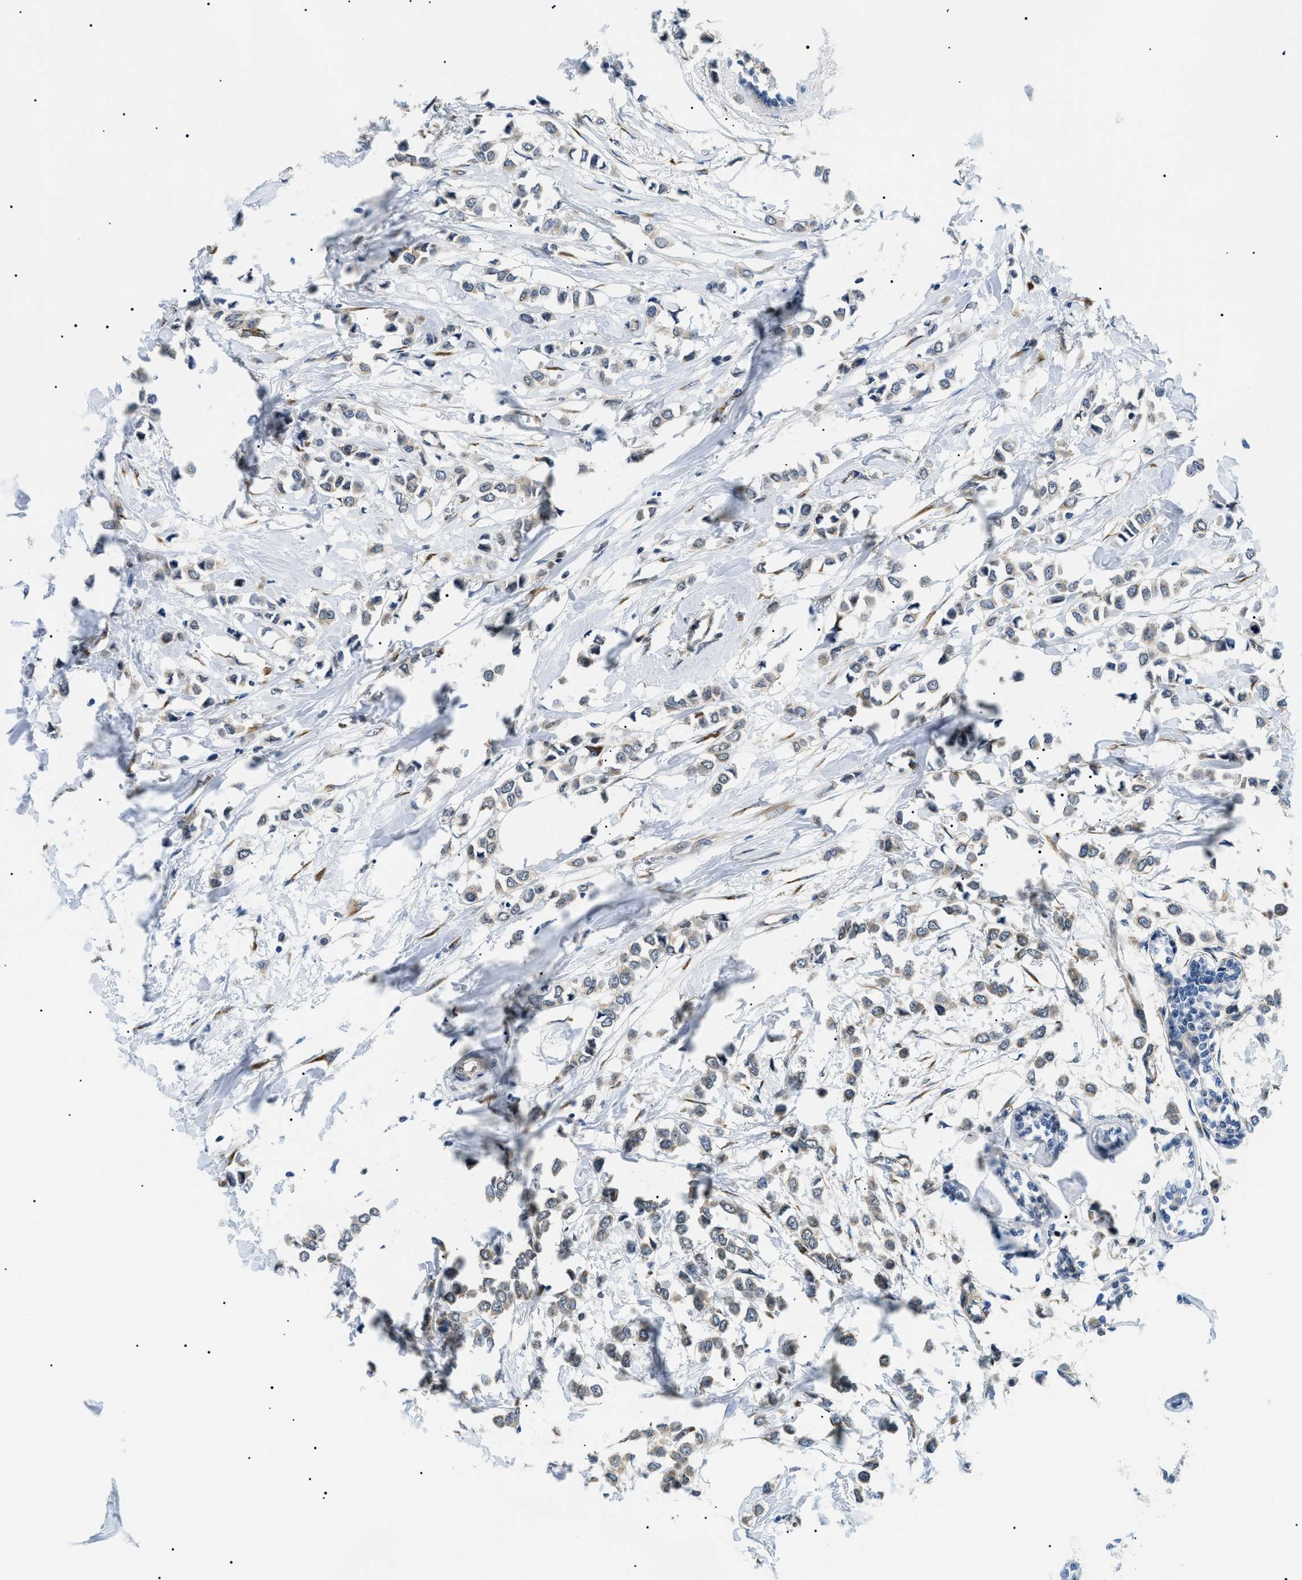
{"staining": {"intensity": "weak", "quantity": "<25%", "location": "cytoplasmic/membranous"}, "tissue": "breast cancer", "cell_type": "Tumor cells", "image_type": "cancer", "snomed": [{"axis": "morphology", "description": "Lobular carcinoma"}, {"axis": "topography", "description": "Breast"}], "caption": "Immunohistochemistry (IHC) of breast cancer exhibits no expression in tumor cells.", "gene": "CWC25", "patient": {"sex": "female", "age": 51}}